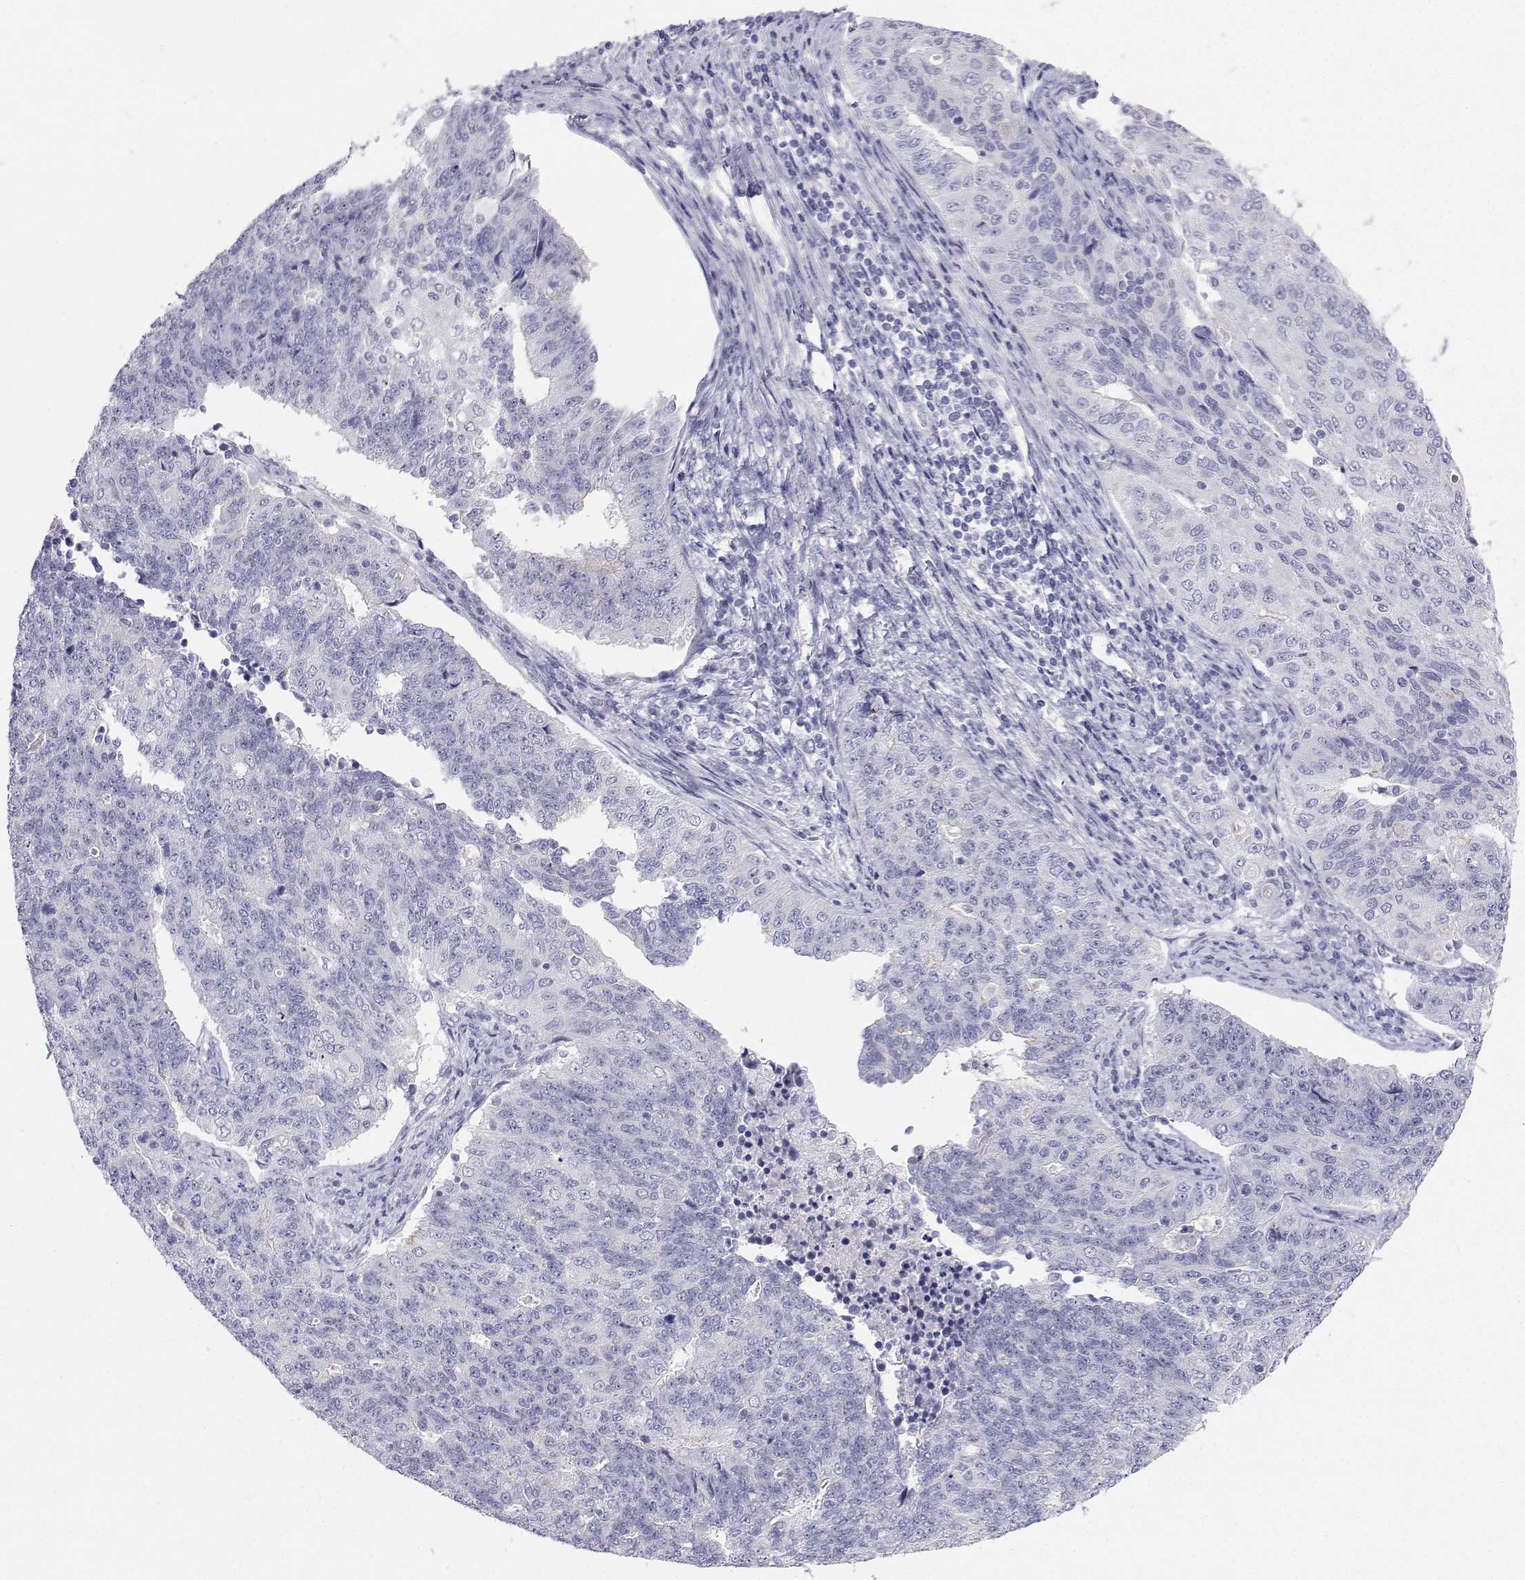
{"staining": {"intensity": "negative", "quantity": "none", "location": "none"}, "tissue": "endometrial cancer", "cell_type": "Tumor cells", "image_type": "cancer", "snomed": [{"axis": "morphology", "description": "Adenocarcinoma, NOS"}, {"axis": "topography", "description": "Endometrium"}], "caption": "This is an immunohistochemistry histopathology image of human endometrial adenocarcinoma. There is no expression in tumor cells.", "gene": "BHMT", "patient": {"sex": "female", "age": 43}}